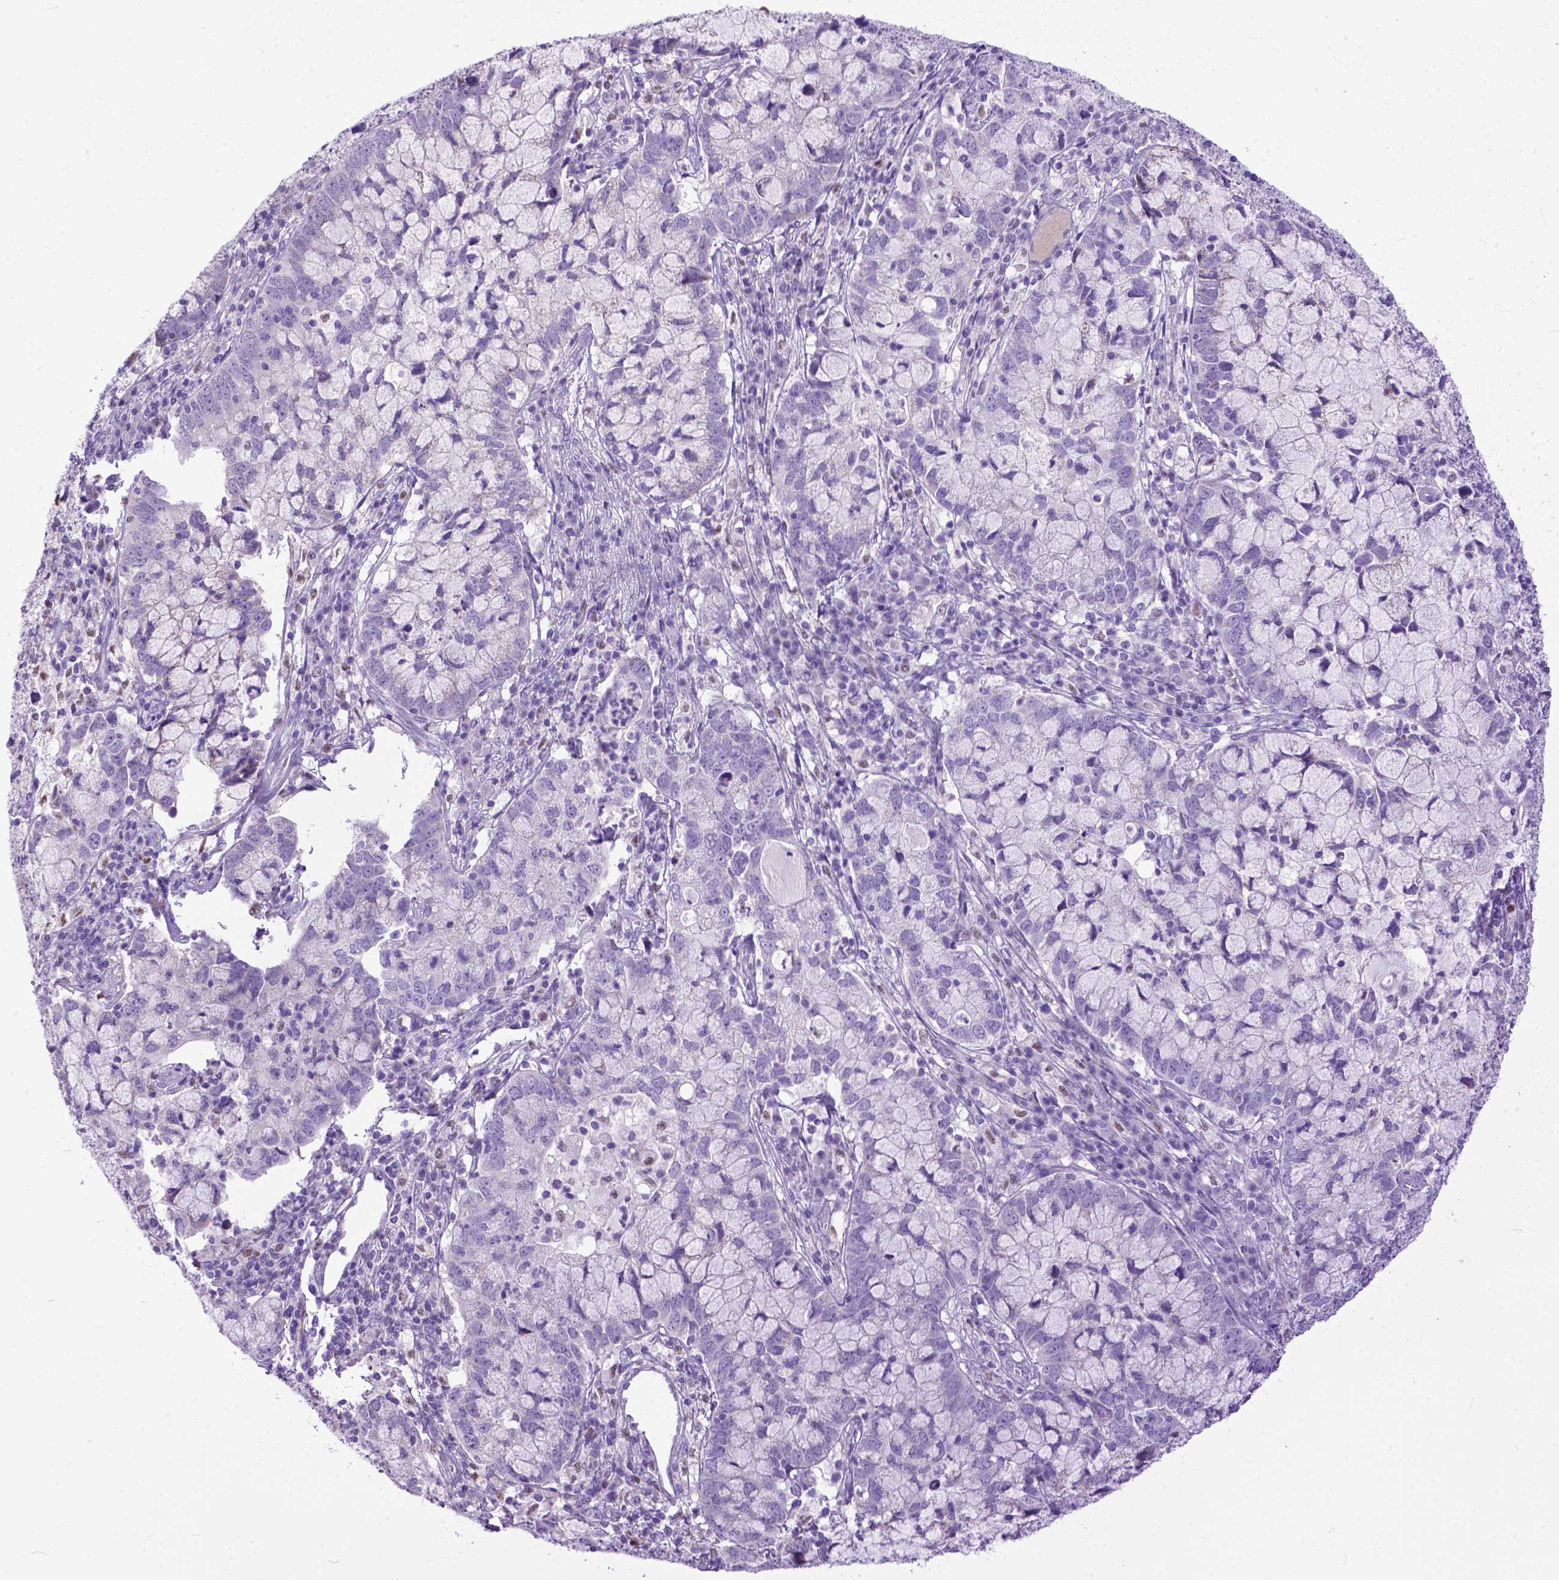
{"staining": {"intensity": "negative", "quantity": "none", "location": "none"}, "tissue": "cervical cancer", "cell_type": "Tumor cells", "image_type": "cancer", "snomed": [{"axis": "morphology", "description": "Adenocarcinoma, NOS"}, {"axis": "topography", "description": "Cervix"}], "caption": "Immunohistochemistry (IHC) histopathology image of neoplastic tissue: cervical cancer (adenocarcinoma) stained with DAB reveals no significant protein positivity in tumor cells.", "gene": "CRB1", "patient": {"sex": "female", "age": 40}}